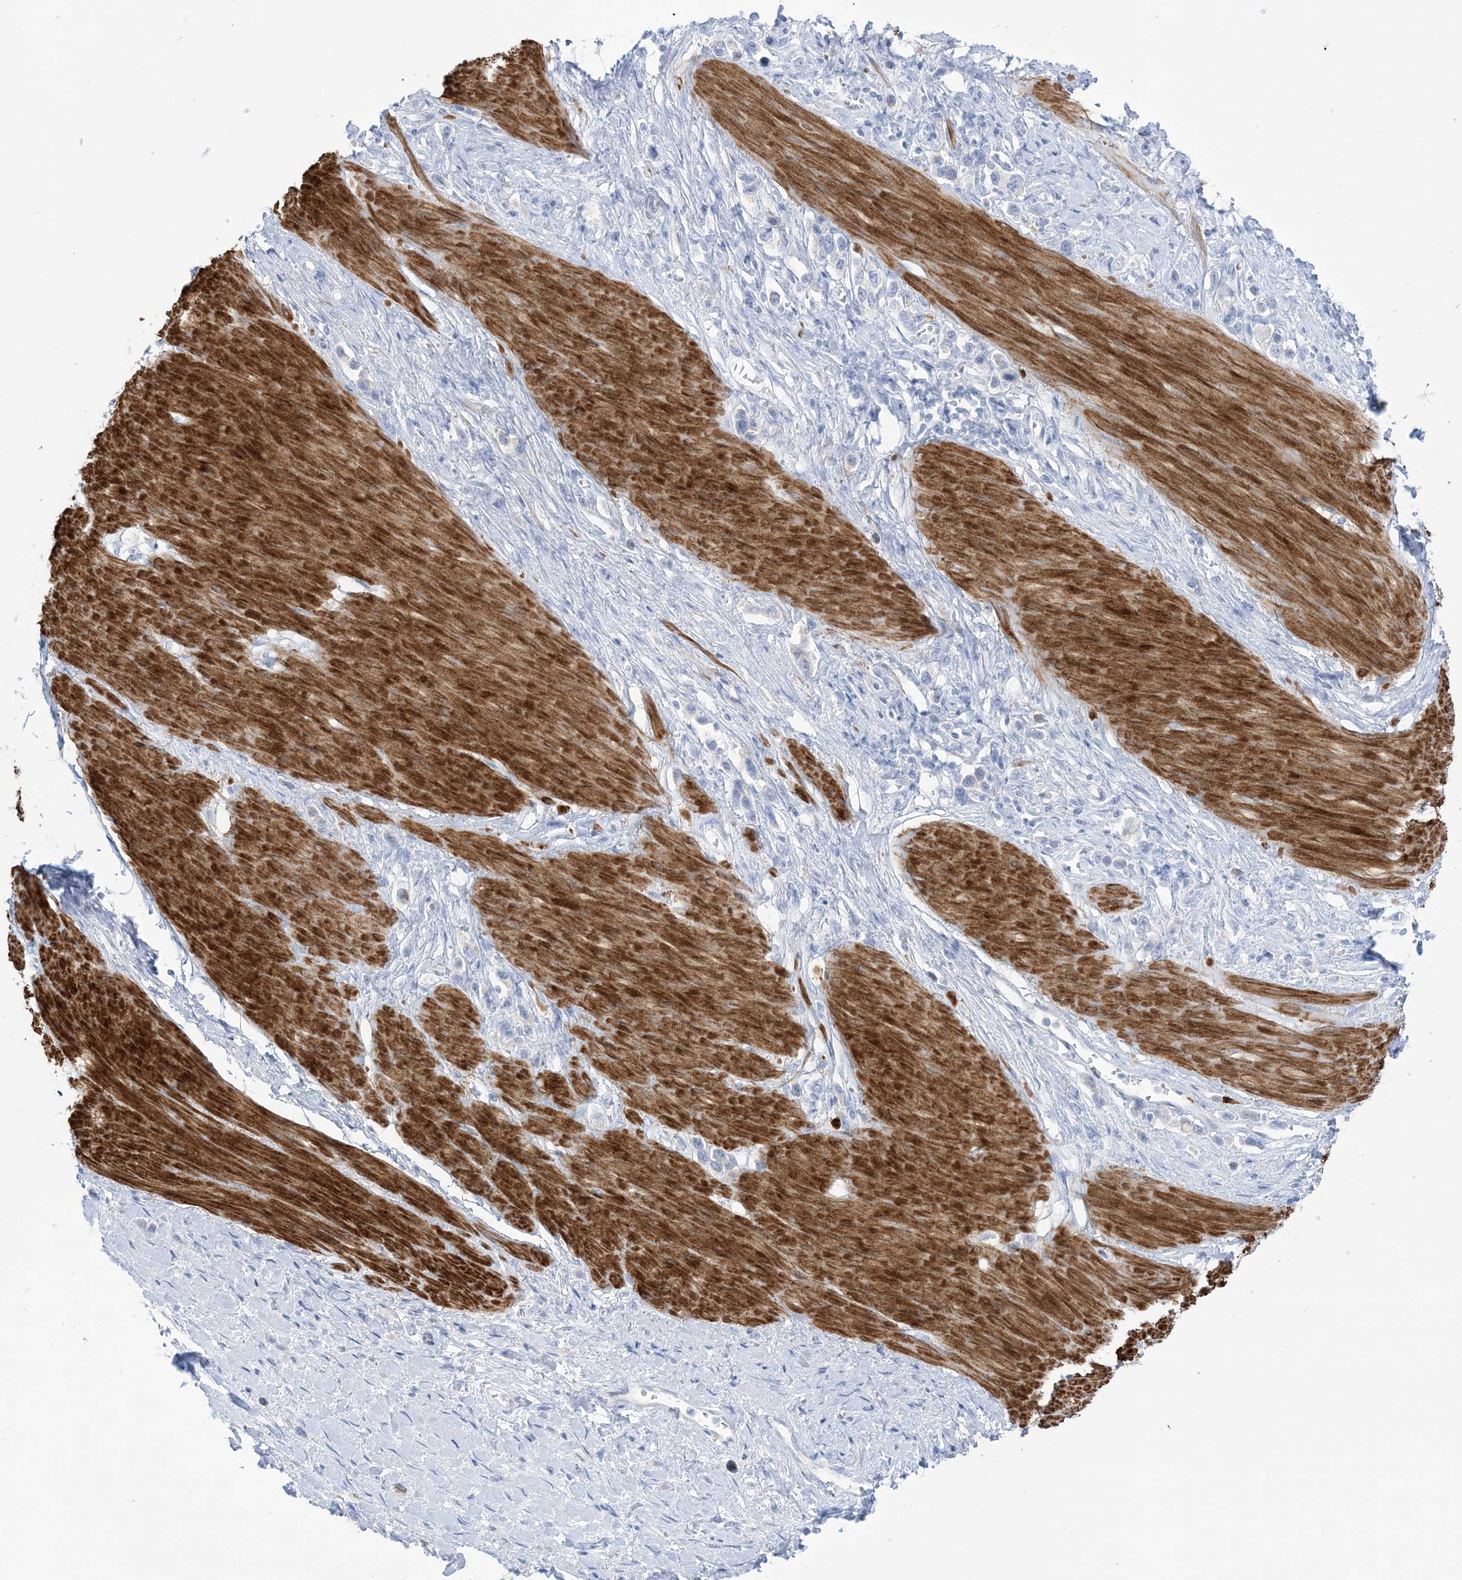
{"staining": {"intensity": "negative", "quantity": "none", "location": "none"}, "tissue": "stomach cancer", "cell_type": "Tumor cells", "image_type": "cancer", "snomed": [{"axis": "morphology", "description": "Adenocarcinoma, NOS"}, {"axis": "topography", "description": "Stomach"}], "caption": "Adenocarcinoma (stomach) was stained to show a protein in brown. There is no significant staining in tumor cells.", "gene": "MARS2", "patient": {"sex": "female", "age": 65}}